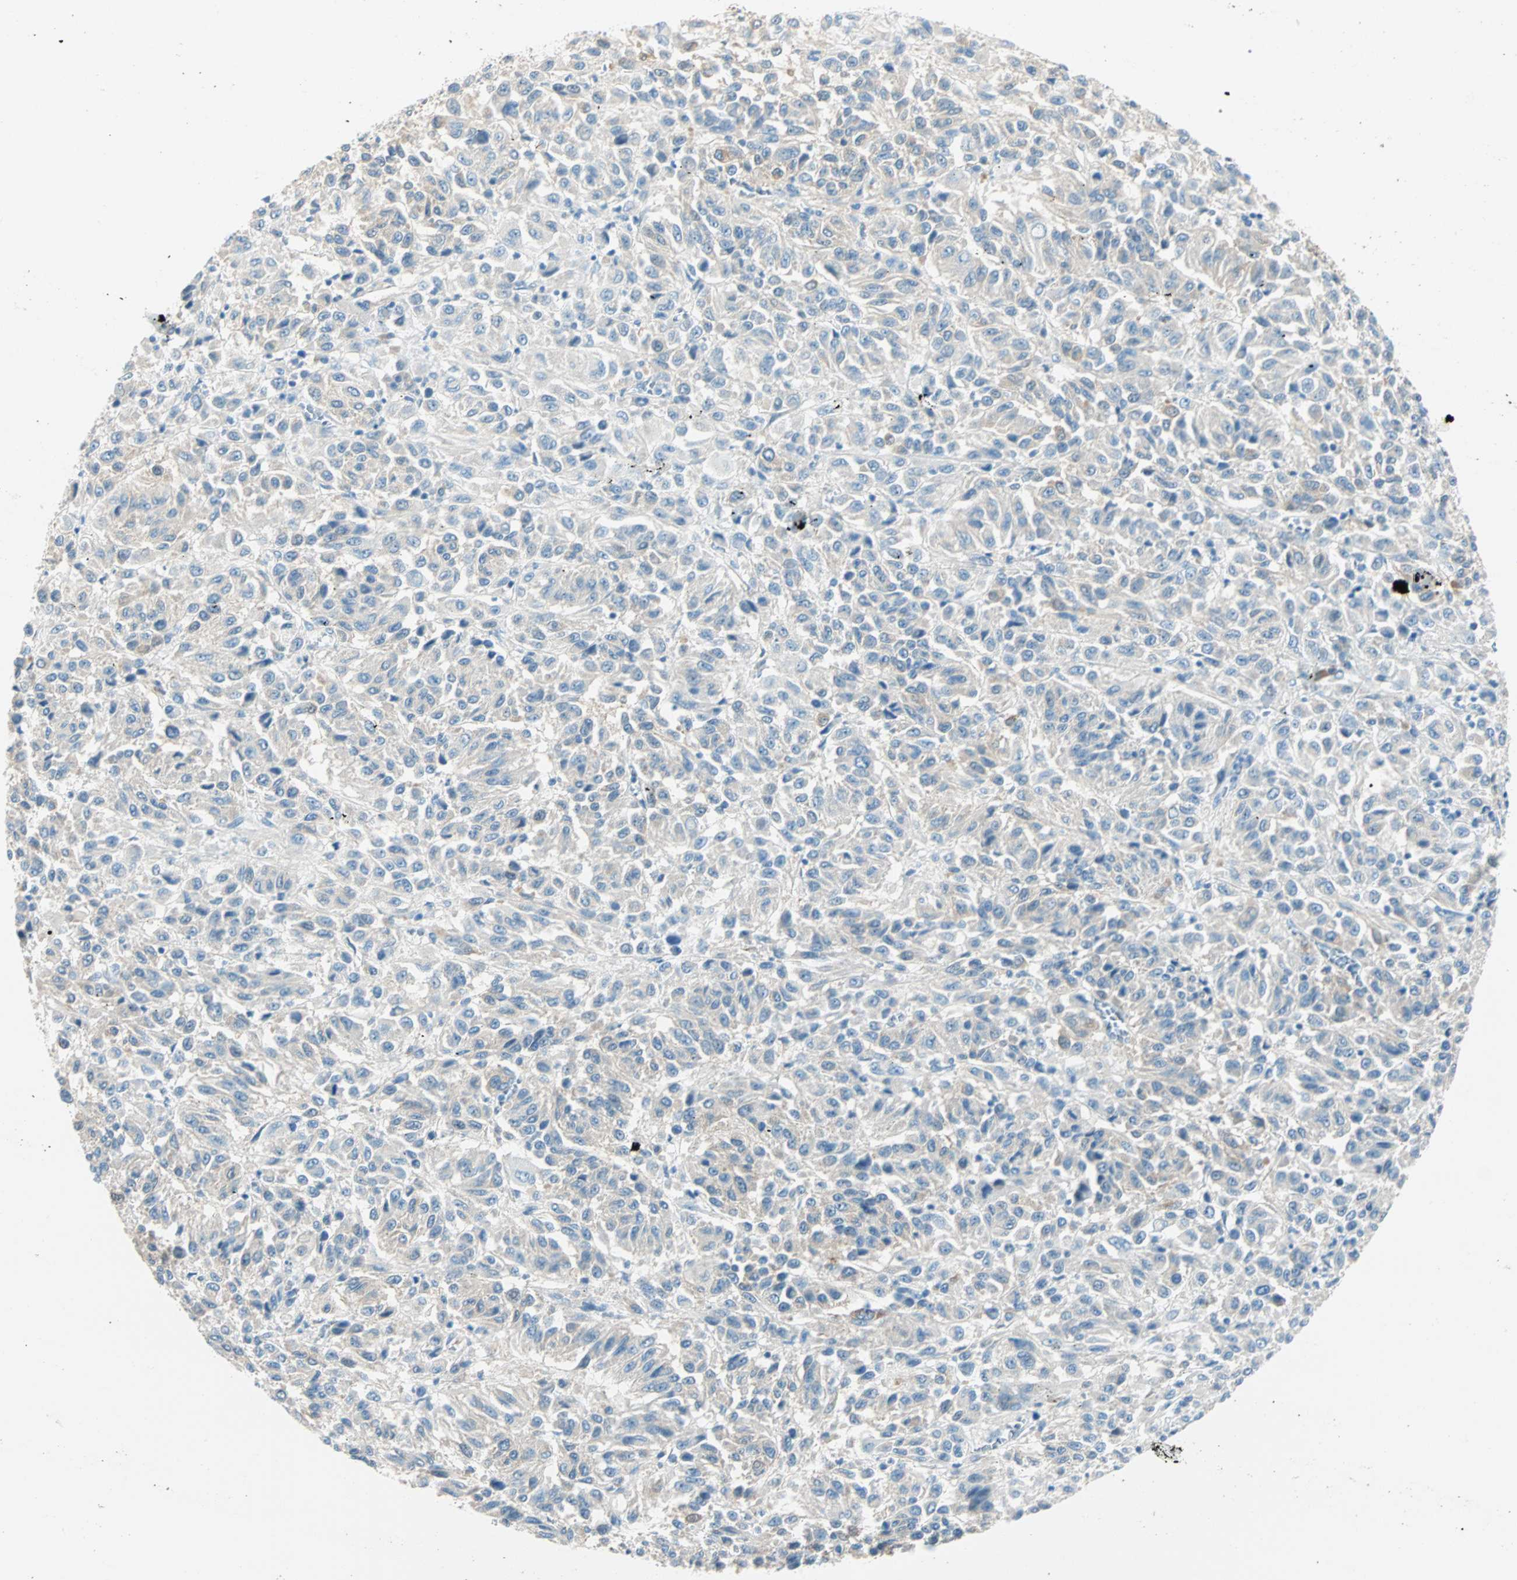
{"staining": {"intensity": "weak", "quantity": "<25%", "location": "cytoplasmic/membranous"}, "tissue": "melanoma", "cell_type": "Tumor cells", "image_type": "cancer", "snomed": [{"axis": "morphology", "description": "Malignant melanoma, Metastatic site"}, {"axis": "topography", "description": "Lung"}], "caption": "Malignant melanoma (metastatic site) was stained to show a protein in brown. There is no significant positivity in tumor cells. The staining is performed using DAB brown chromogen with nuclei counter-stained in using hematoxylin.", "gene": "ATF6", "patient": {"sex": "male", "age": 64}}